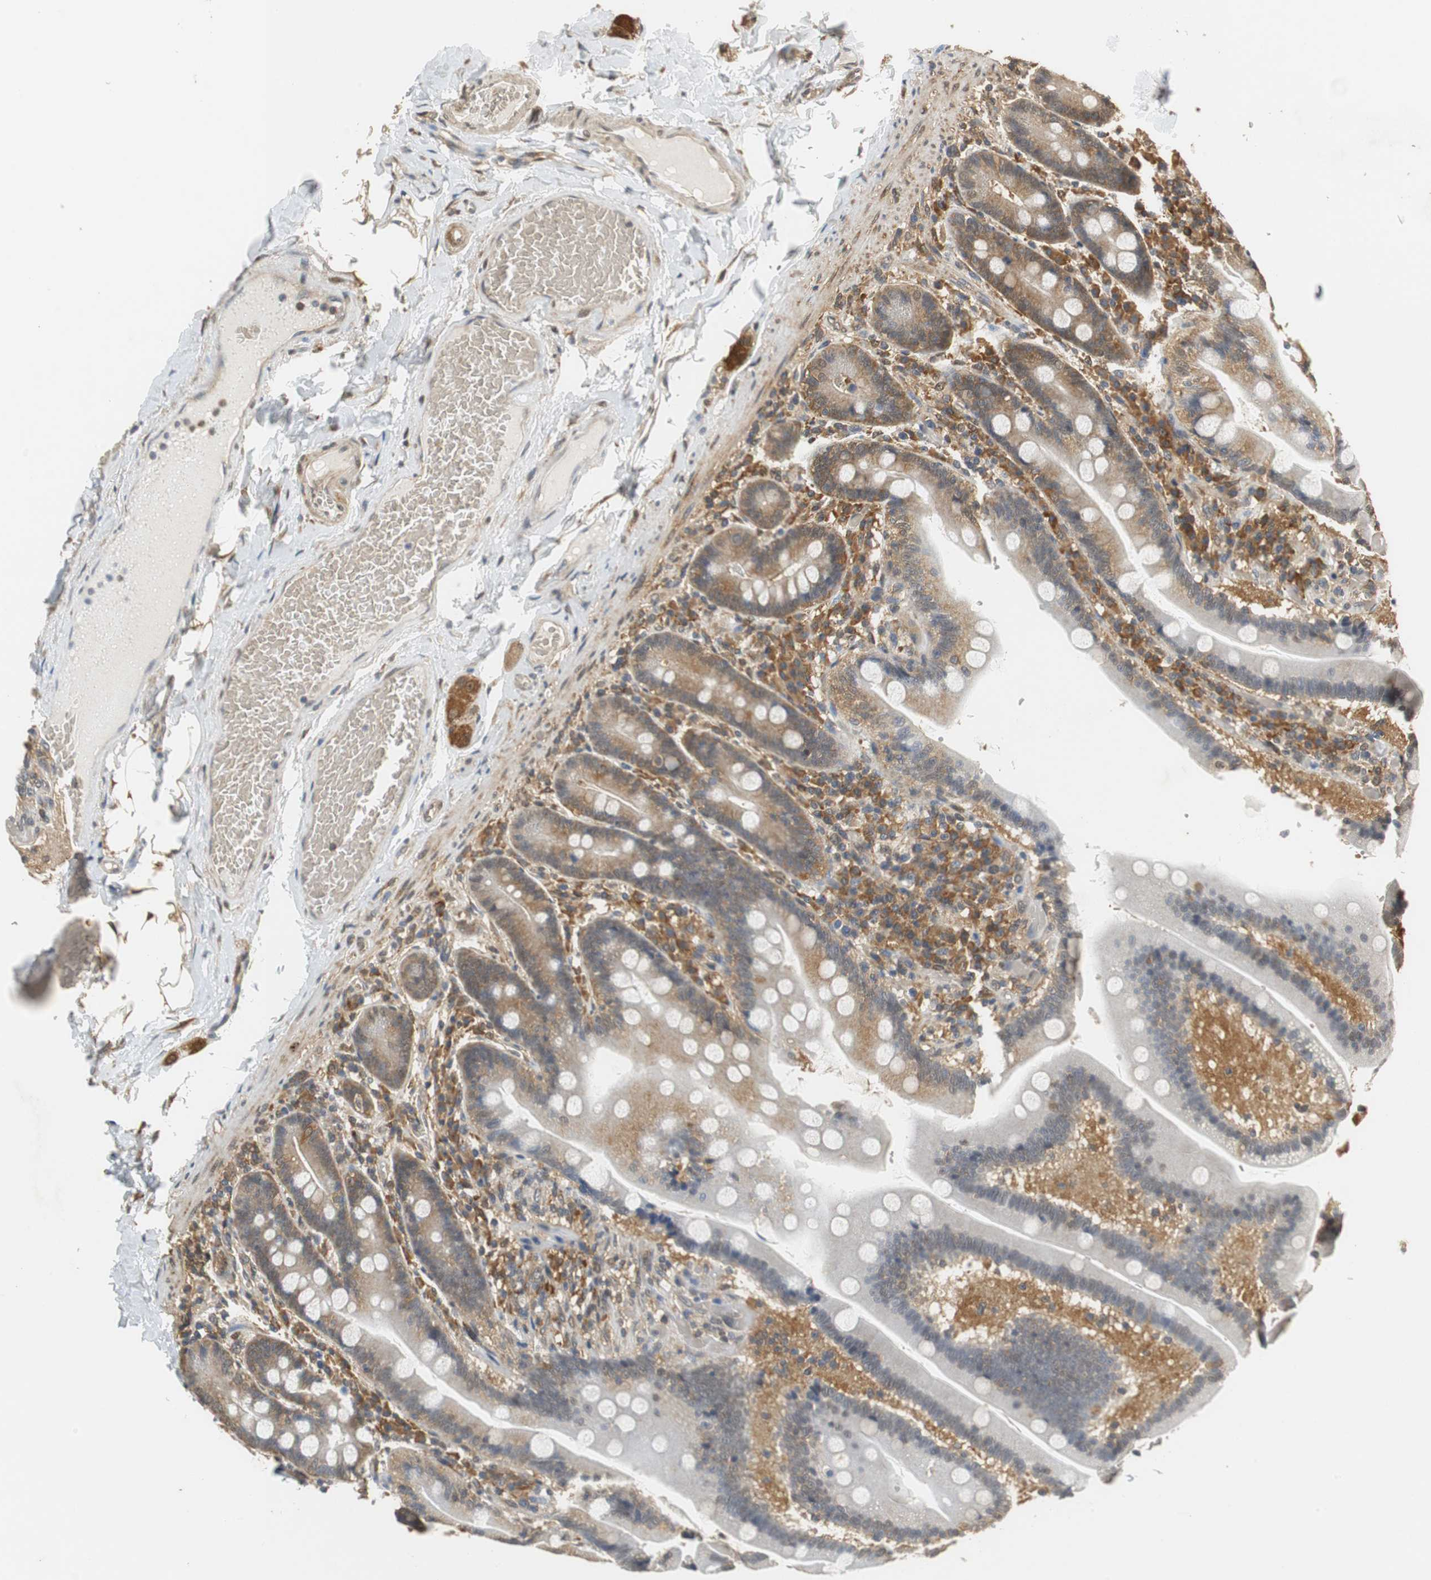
{"staining": {"intensity": "moderate", "quantity": ">75%", "location": "cytoplasmic/membranous"}, "tissue": "duodenum", "cell_type": "Glandular cells", "image_type": "normal", "snomed": [{"axis": "morphology", "description": "Normal tissue, NOS"}, {"axis": "topography", "description": "Duodenum"}], "caption": "A brown stain highlights moderate cytoplasmic/membranous staining of a protein in glandular cells of normal duodenum.", "gene": "UBQLN2", "patient": {"sex": "male", "age": 66}}